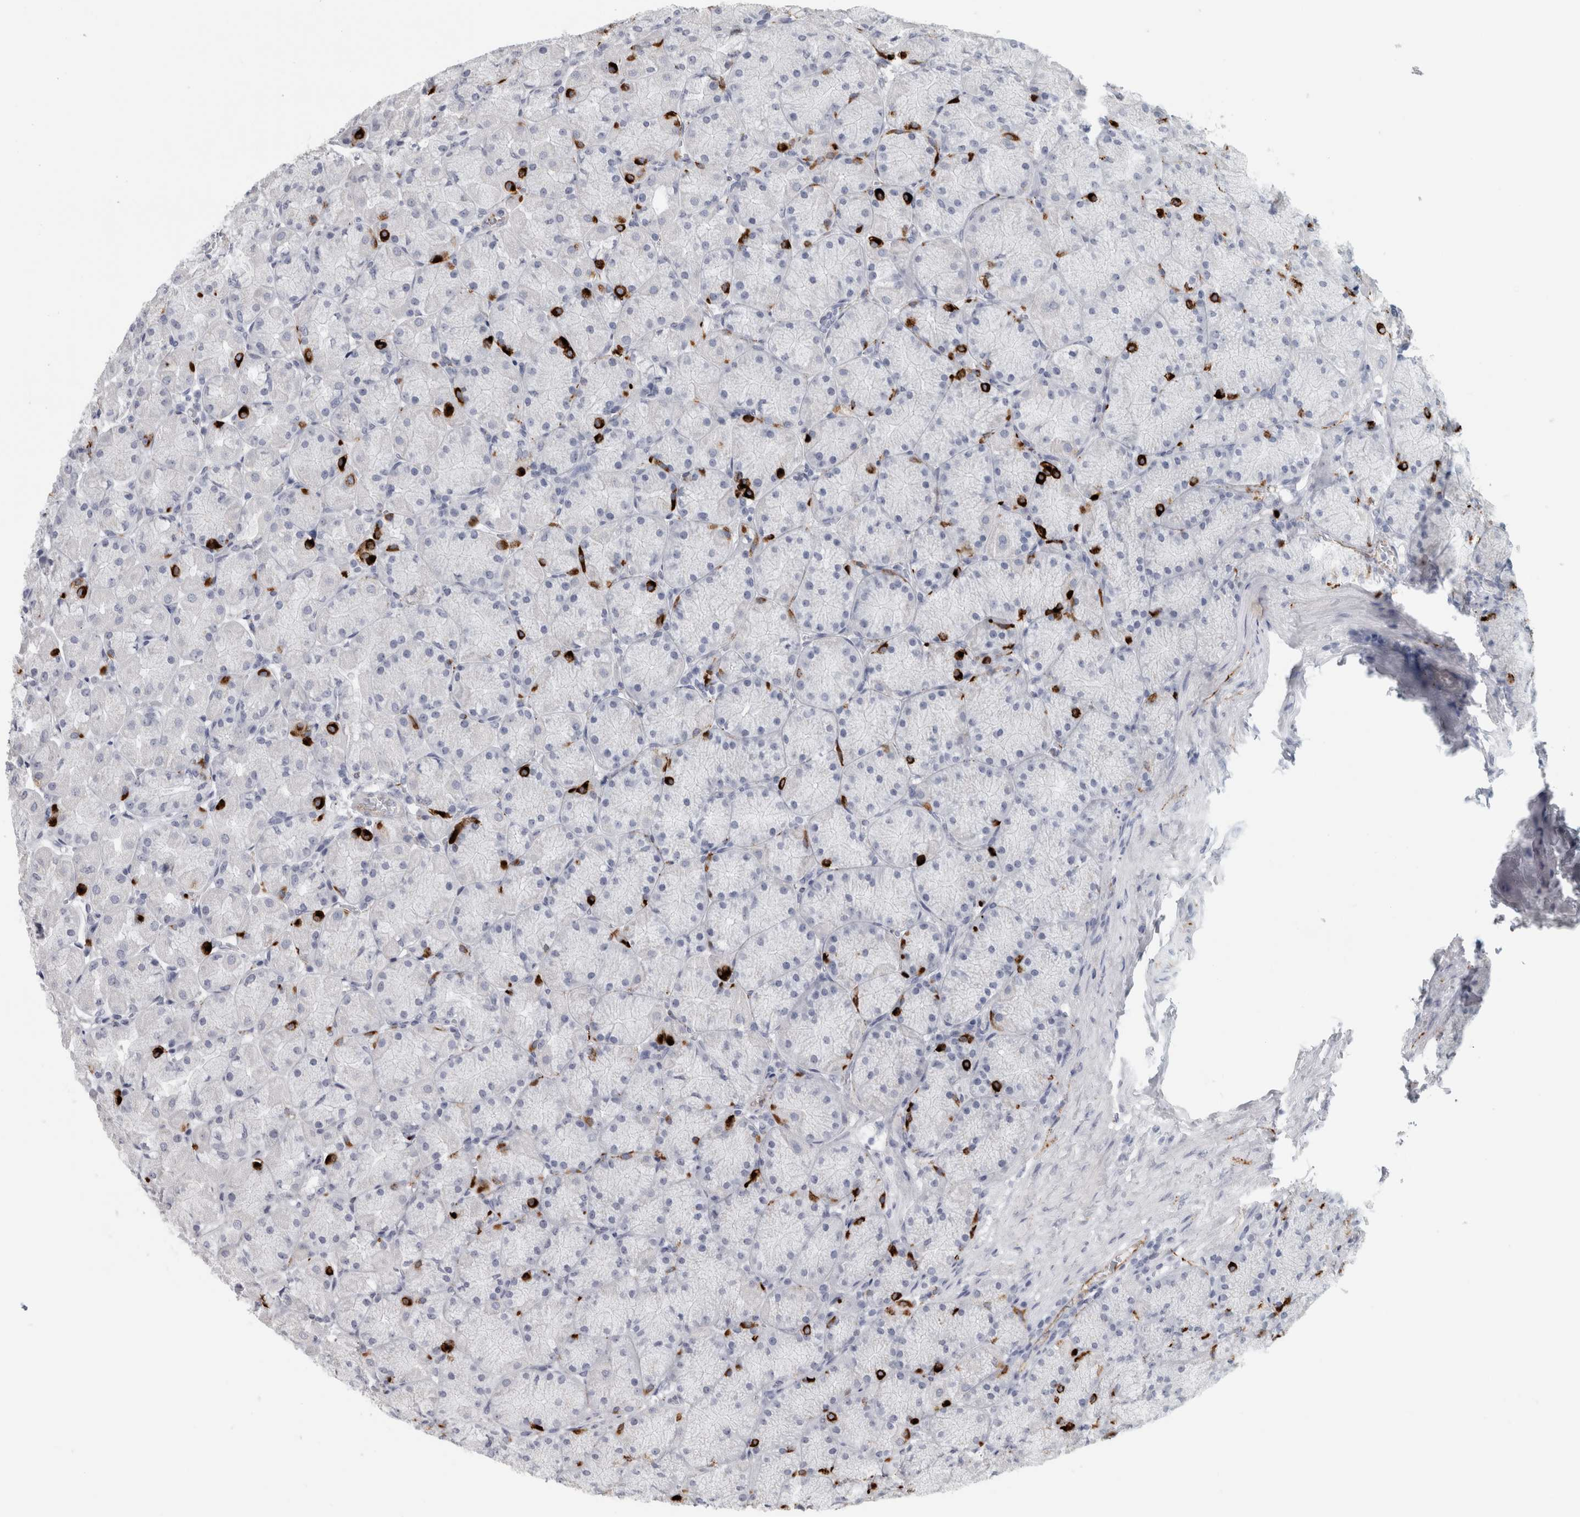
{"staining": {"intensity": "strong", "quantity": "<25%", "location": "cytoplasmic/membranous"}, "tissue": "stomach", "cell_type": "Glandular cells", "image_type": "normal", "snomed": [{"axis": "morphology", "description": "Normal tissue, NOS"}, {"axis": "topography", "description": "Stomach, upper"}], "caption": "Stomach stained with a brown dye shows strong cytoplasmic/membranous positive expression in about <25% of glandular cells.", "gene": "CPE", "patient": {"sex": "female", "age": 56}}